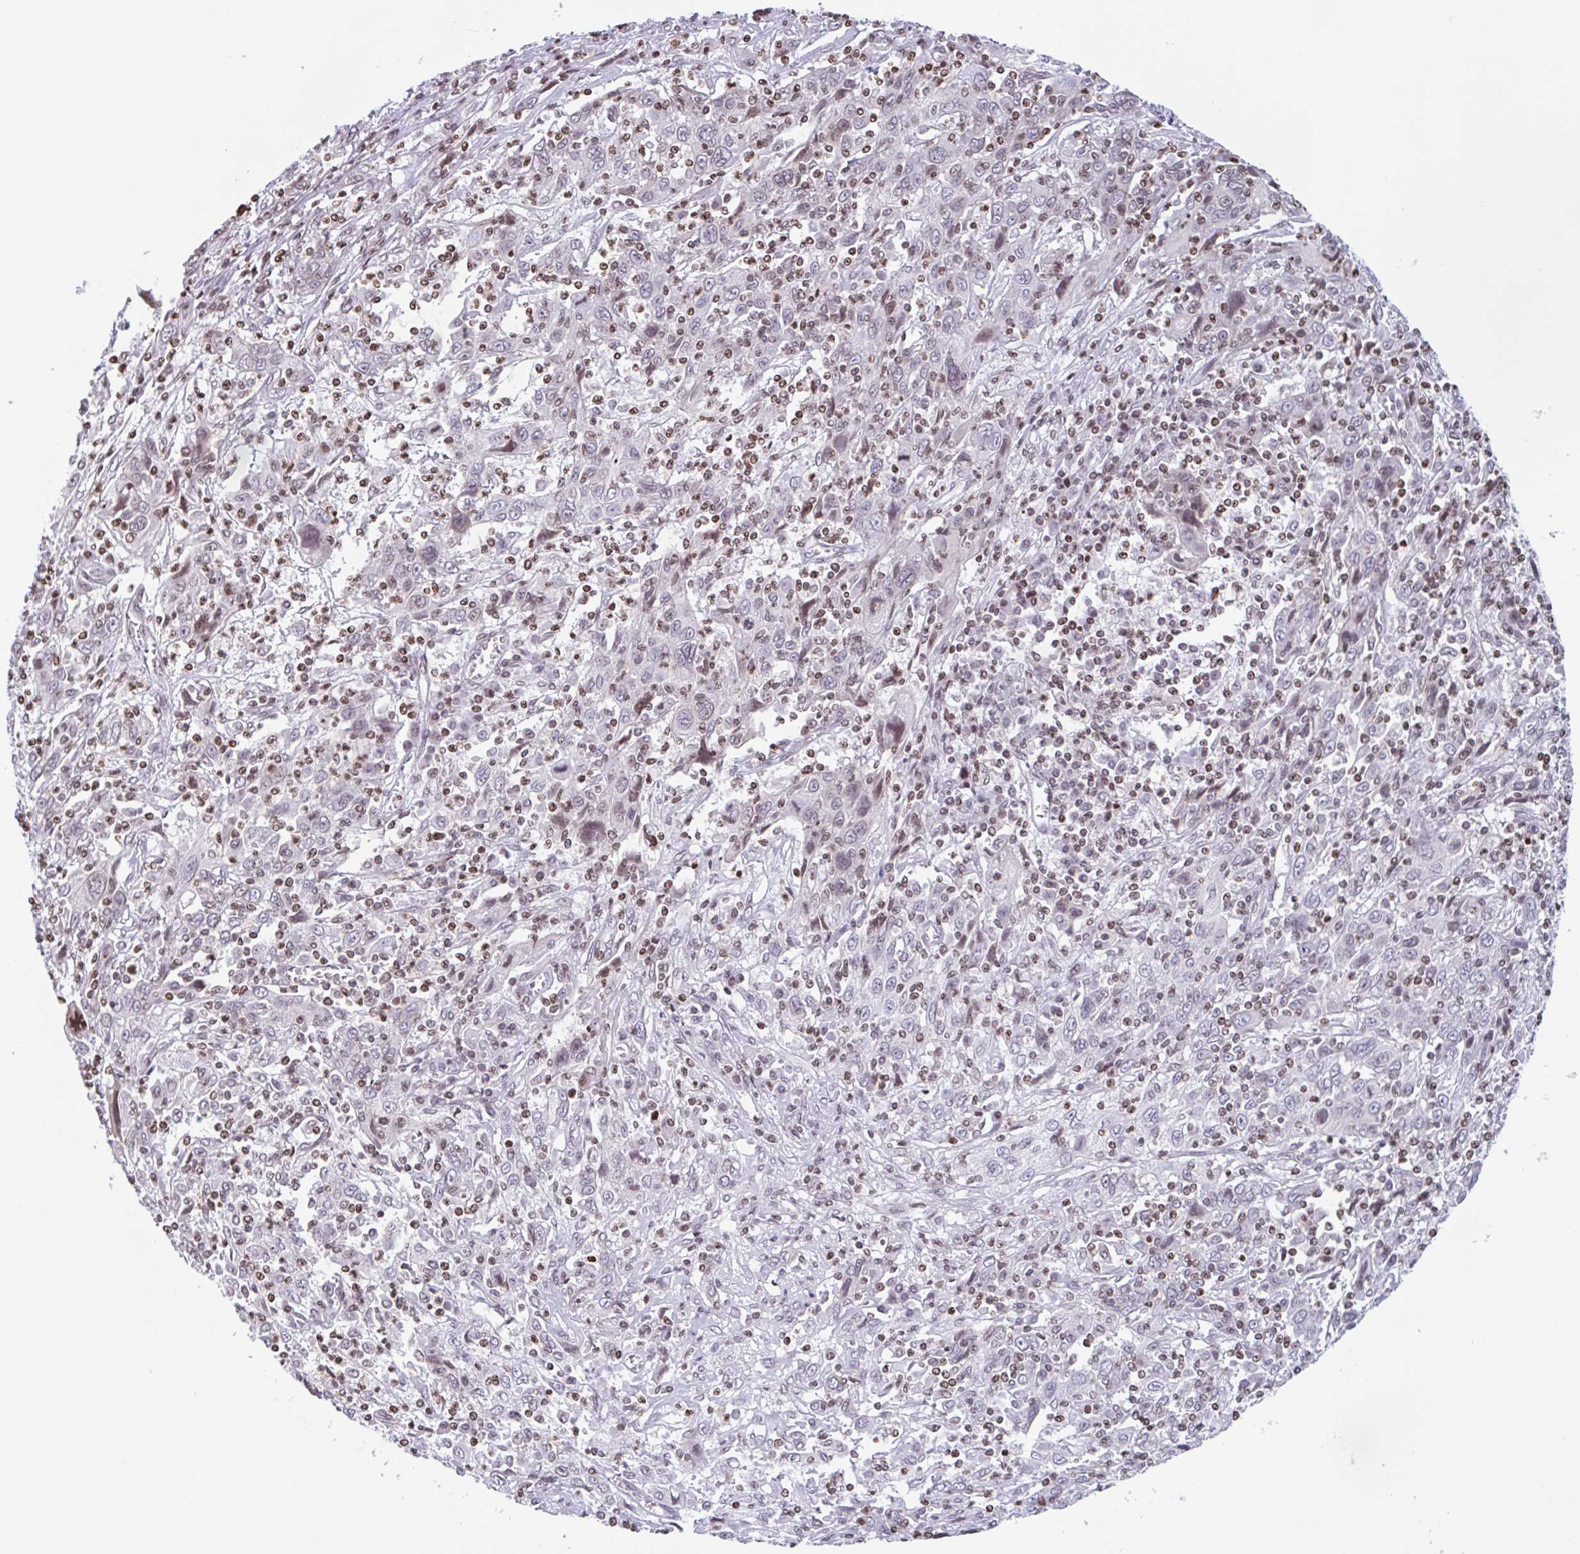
{"staining": {"intensity": "weak", "quantity": "<25%", "location": "nuclear"}, "tissue": "cervical cancer", "cell_type": "Tumor cells", "image_type": "cancer", "snomed": [{"axis": "morphology", "description": "Squamous cell carcinoma, NOS"}, {"axis": "topography", "description": "Cervix"}], "caption": "This image is of squamous cell carcinoma (cervical) stained with immunohistochemistry (IHC) to label a protein in brown with the nuclei are counter-stained blue. There is no positivity in tumor cells.", "gene": "NOL6", "patient": {"sex": "female", "age": 46}}